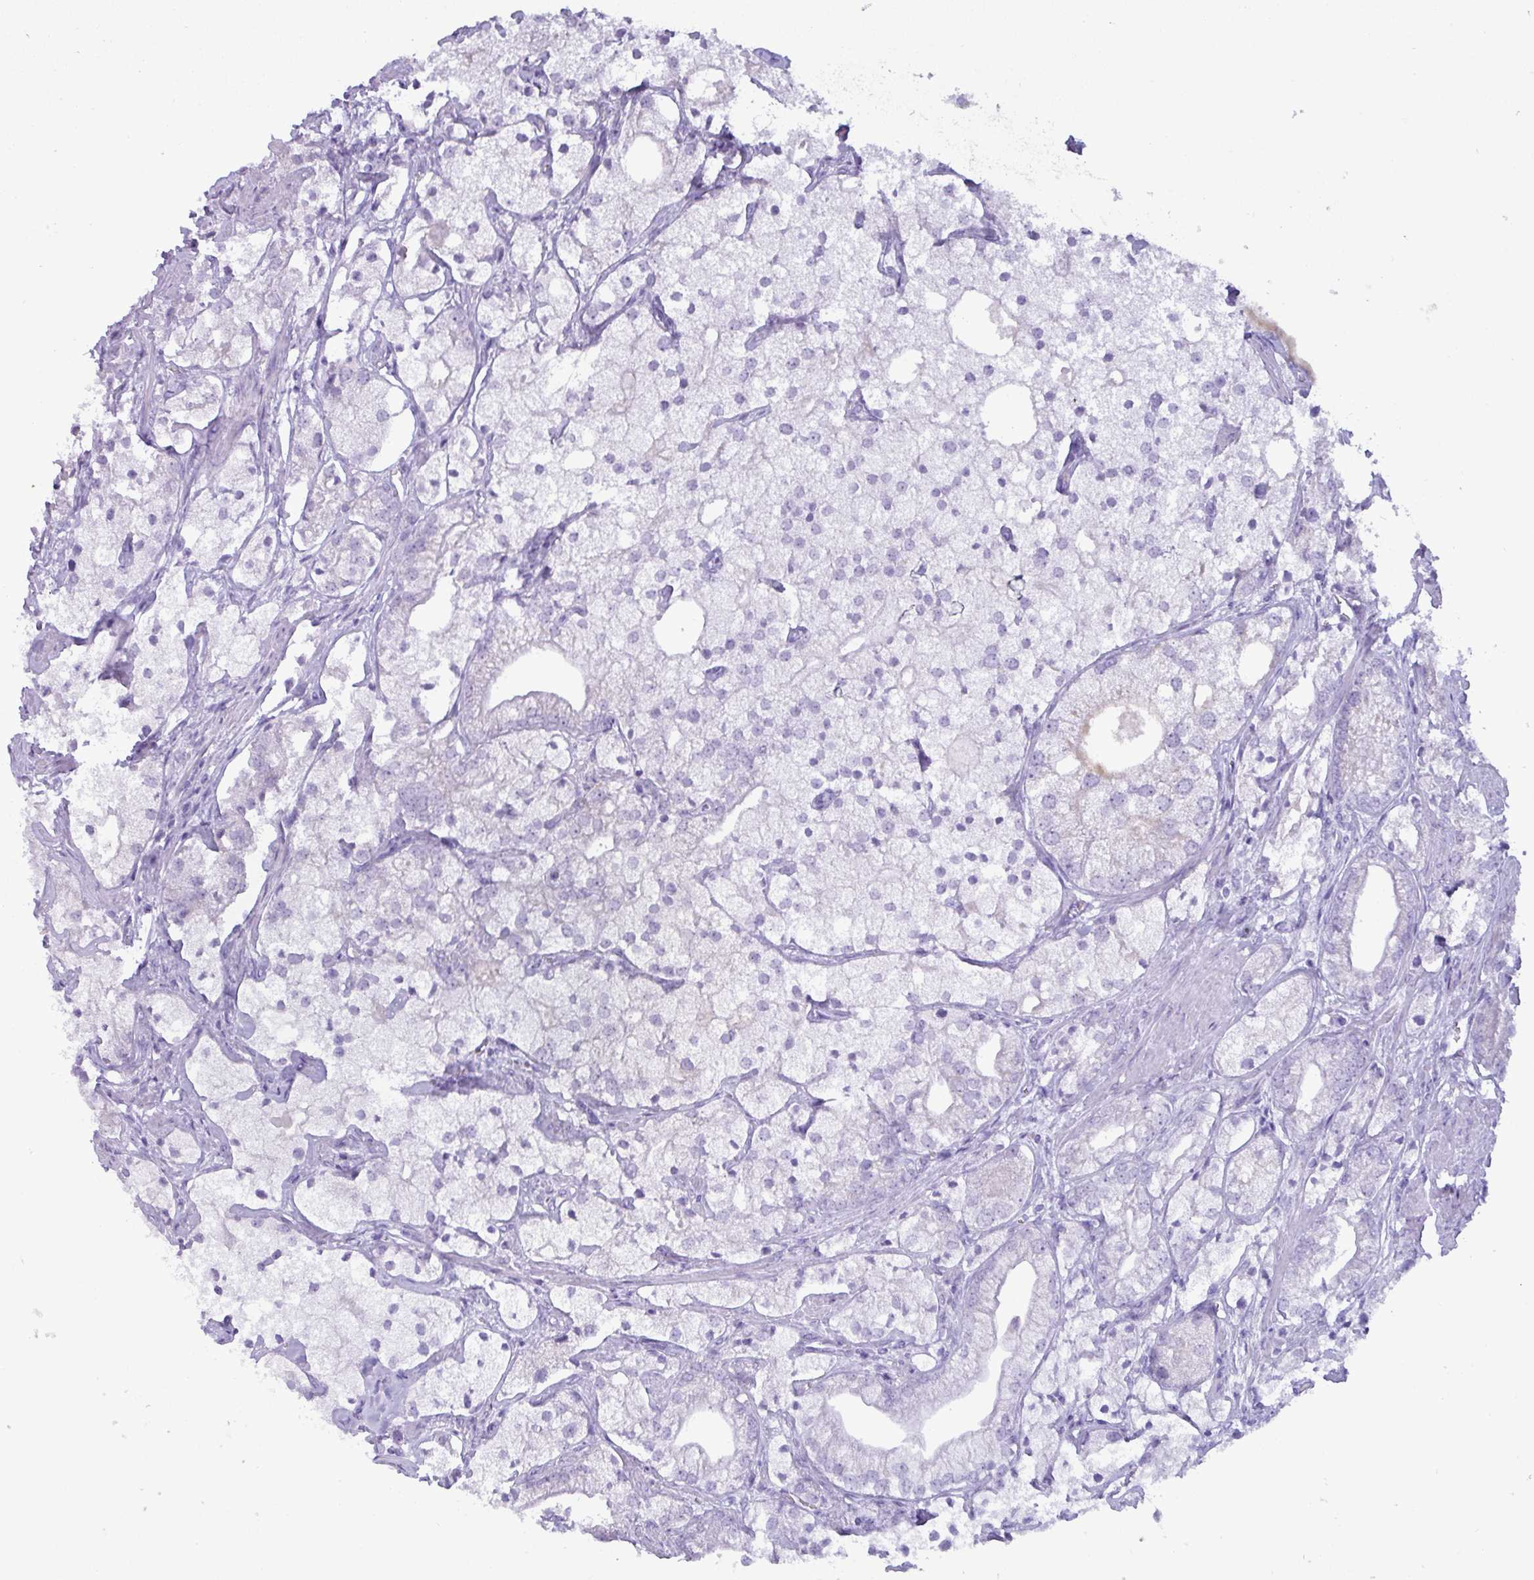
{"staining": {"intensity": "negative", "quantity": "none", "location": "none"}, "tissue": "prostate cancer", "cell_type": "Tumor cells", "image_type": "cancer", "snomed": [{"axis": "morphology", "description": "Adenocarcinoma, Low grade"}, {"axis": "topography", "description": "Prostate"}], "caption": "Tumor cells show no significant expression in prostate cancer (adenocarcinoma (low-grade)).", "gene": "STIMATE", "patient": {"sex": "male", "age": 69}}